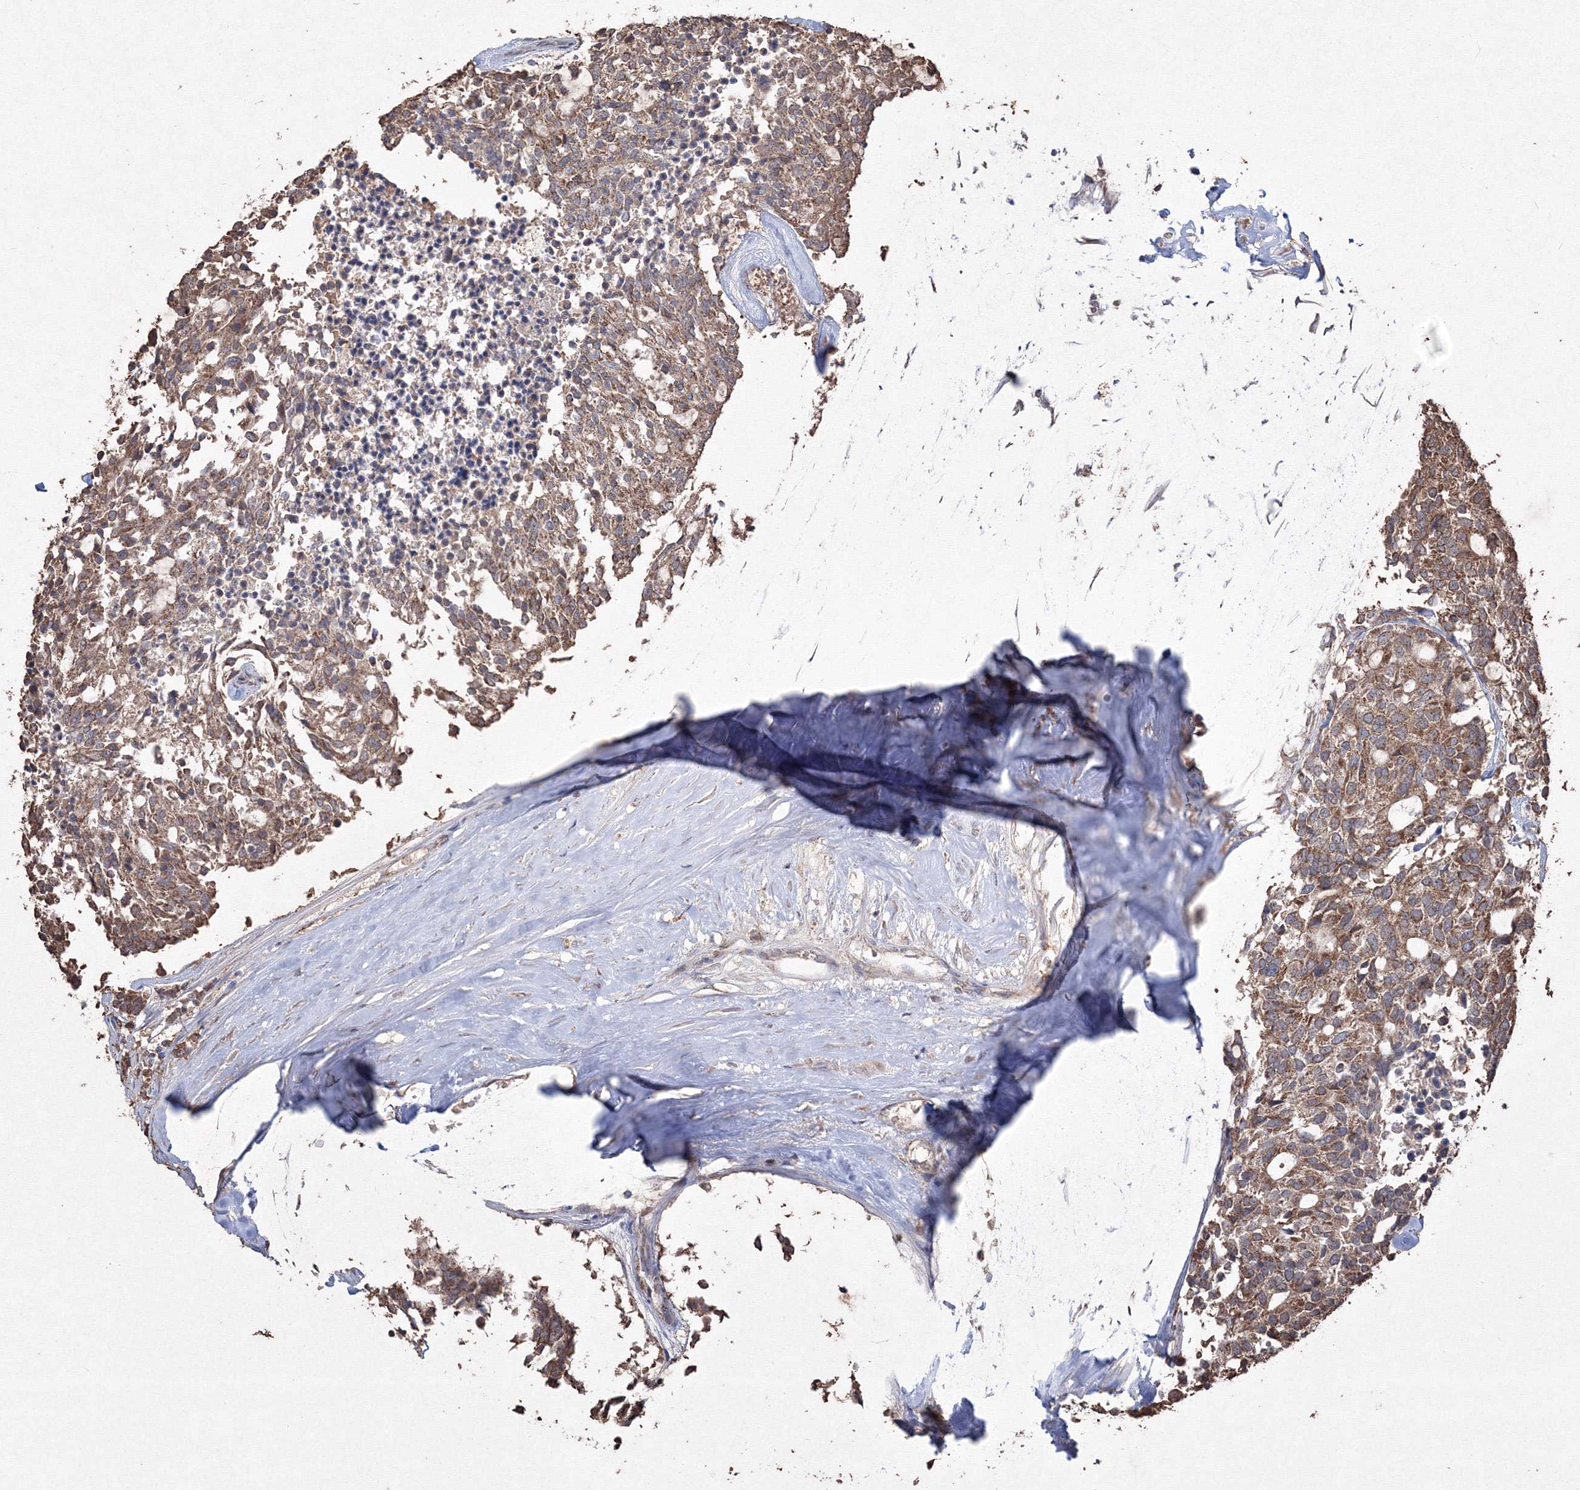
{"staining": {"intensity": "moderate", "quantity": ">75%", "location": "cytoplasmic/membranous"}, "tissue": "carcinoid", "cell_type": "Tumor cells", "image_type": "cancer", "snomed": [{"axis": "morphology", "description": "Carcinoid, malignant, NOS"}, {"axis": "topography", "description": "Pancreas"}], "caption": "High-power microscopy captured an IHC photomicrograph of carcinoid (malignant), revealing moderate cytoplasmic/membranous positivity in approximately >75% of tumor cells.", "gene": "GRSF1", "patient": {"sex": "female", "age": 54}}